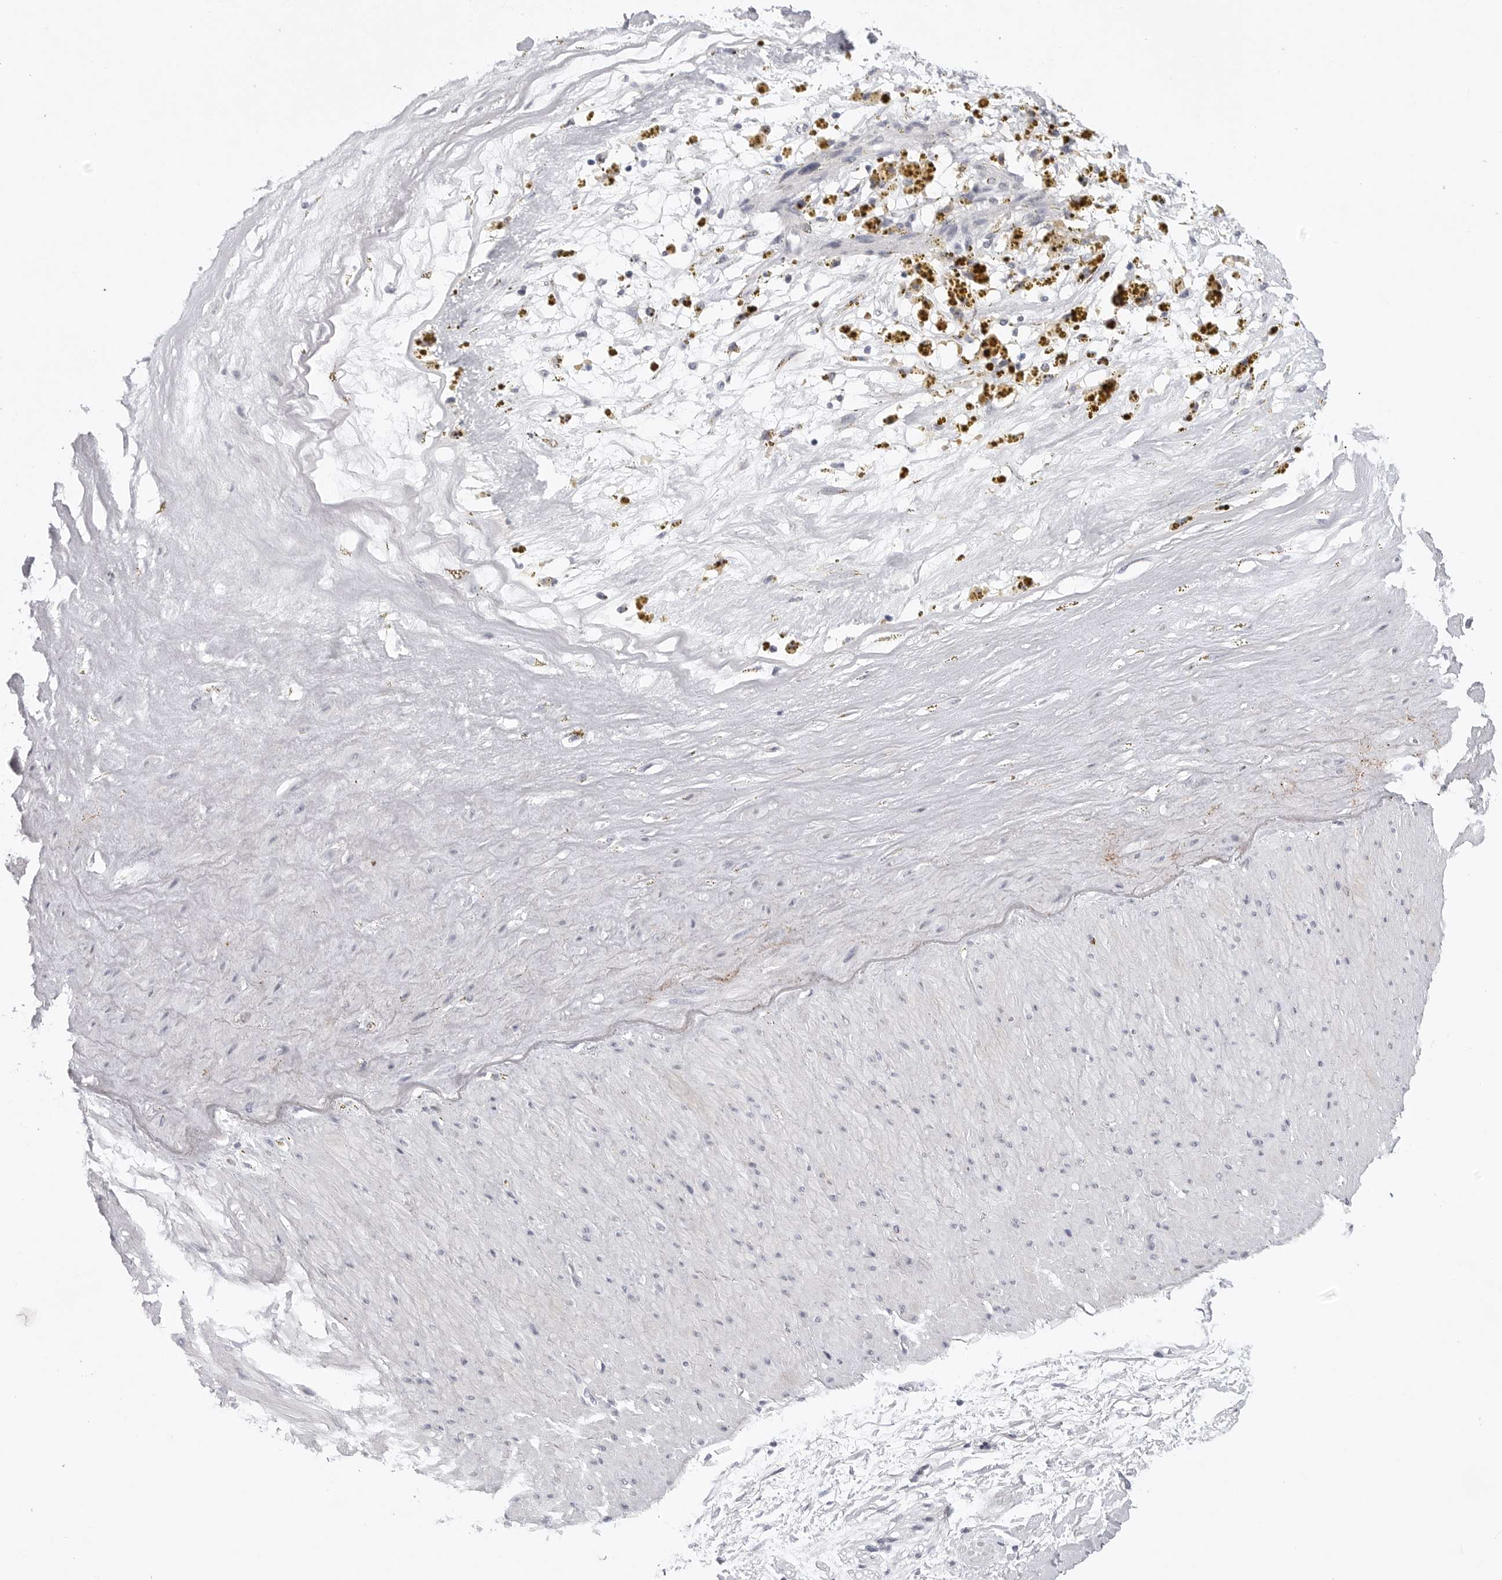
{"staining": {"intensity": "negative", "quantity": "none", "location": "none"}, "tissue": "adipose tissue", "cell_type": "Adipocytes", "image_type": "normal", "snomed": [{"axis": "morphology", "description": "Normal tissue, NOS"}, {"axis": "topography", "description": "Soft tissue"}], "caption": "A high-resolution photomicrograph shows immunohistochemistry staining of benign adipose tissue, which demonstrates no significant positivity in adipocytes. (Stains: DAB (3,3'-diaminobenzidine) immunohistochemistry (IHC) with hematoxylin counter stain, Microscopy: brightfield microscopy at high magnification).", "gene": "FBXO43", "patient": {"sex": "male", "age": 72}}